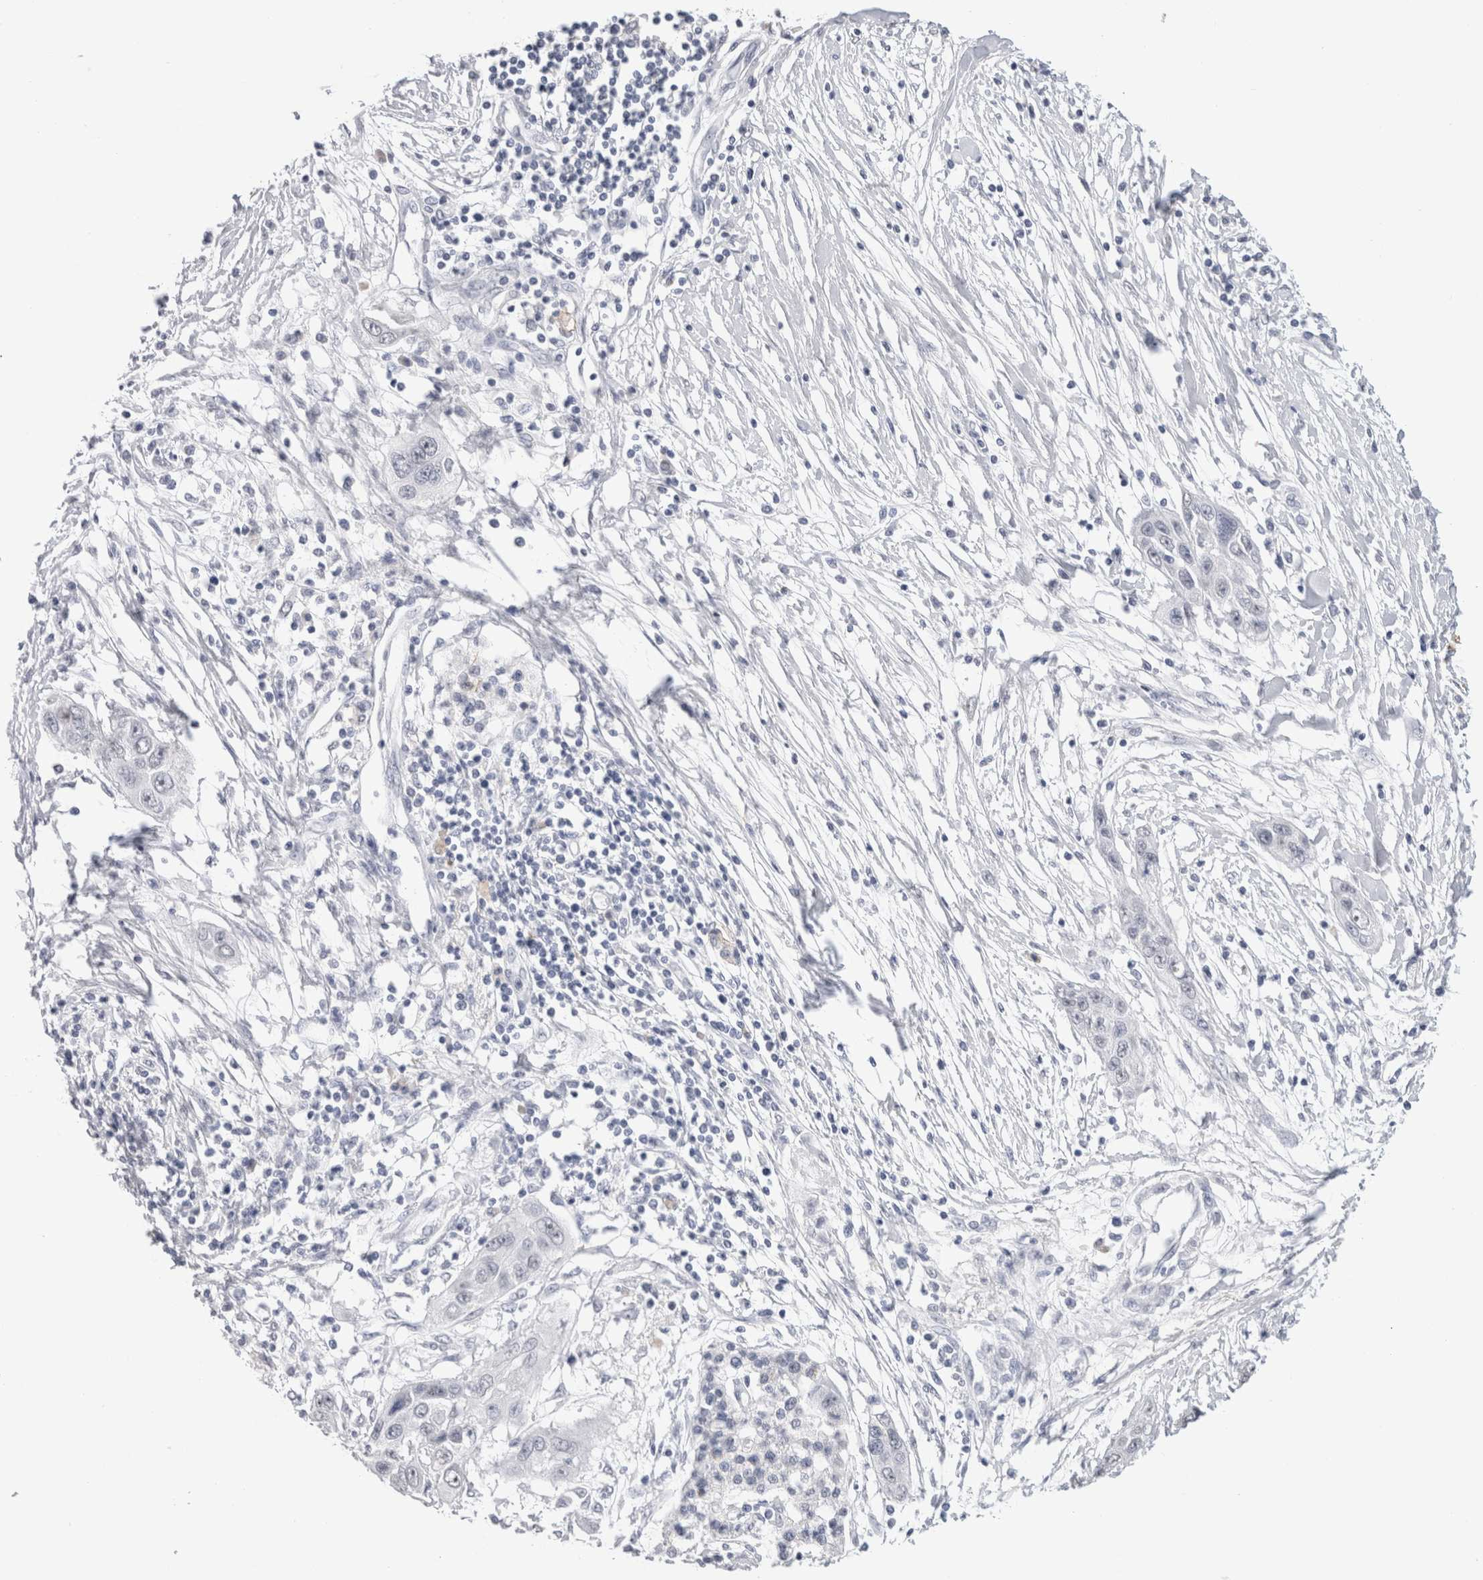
{"staining": {"intensity": "negative", "quantity": "none", "location": "none"}, "tissue": "pancreatic cancer", "cell_type": "Tumor cells", "image_type": "cancer", "snomed": [{"axis": "morphology", "description": "Adenocarcinoma, NOS"}, {"axis": "topography", "description": "Pancreas"}], "caption": "Immunohistochemical staining of pancreatic adenocarcinoma displays no significant expression in tumor cells.", "gene": "CADM3", "patient": {"sex": "female", "age": 70}}